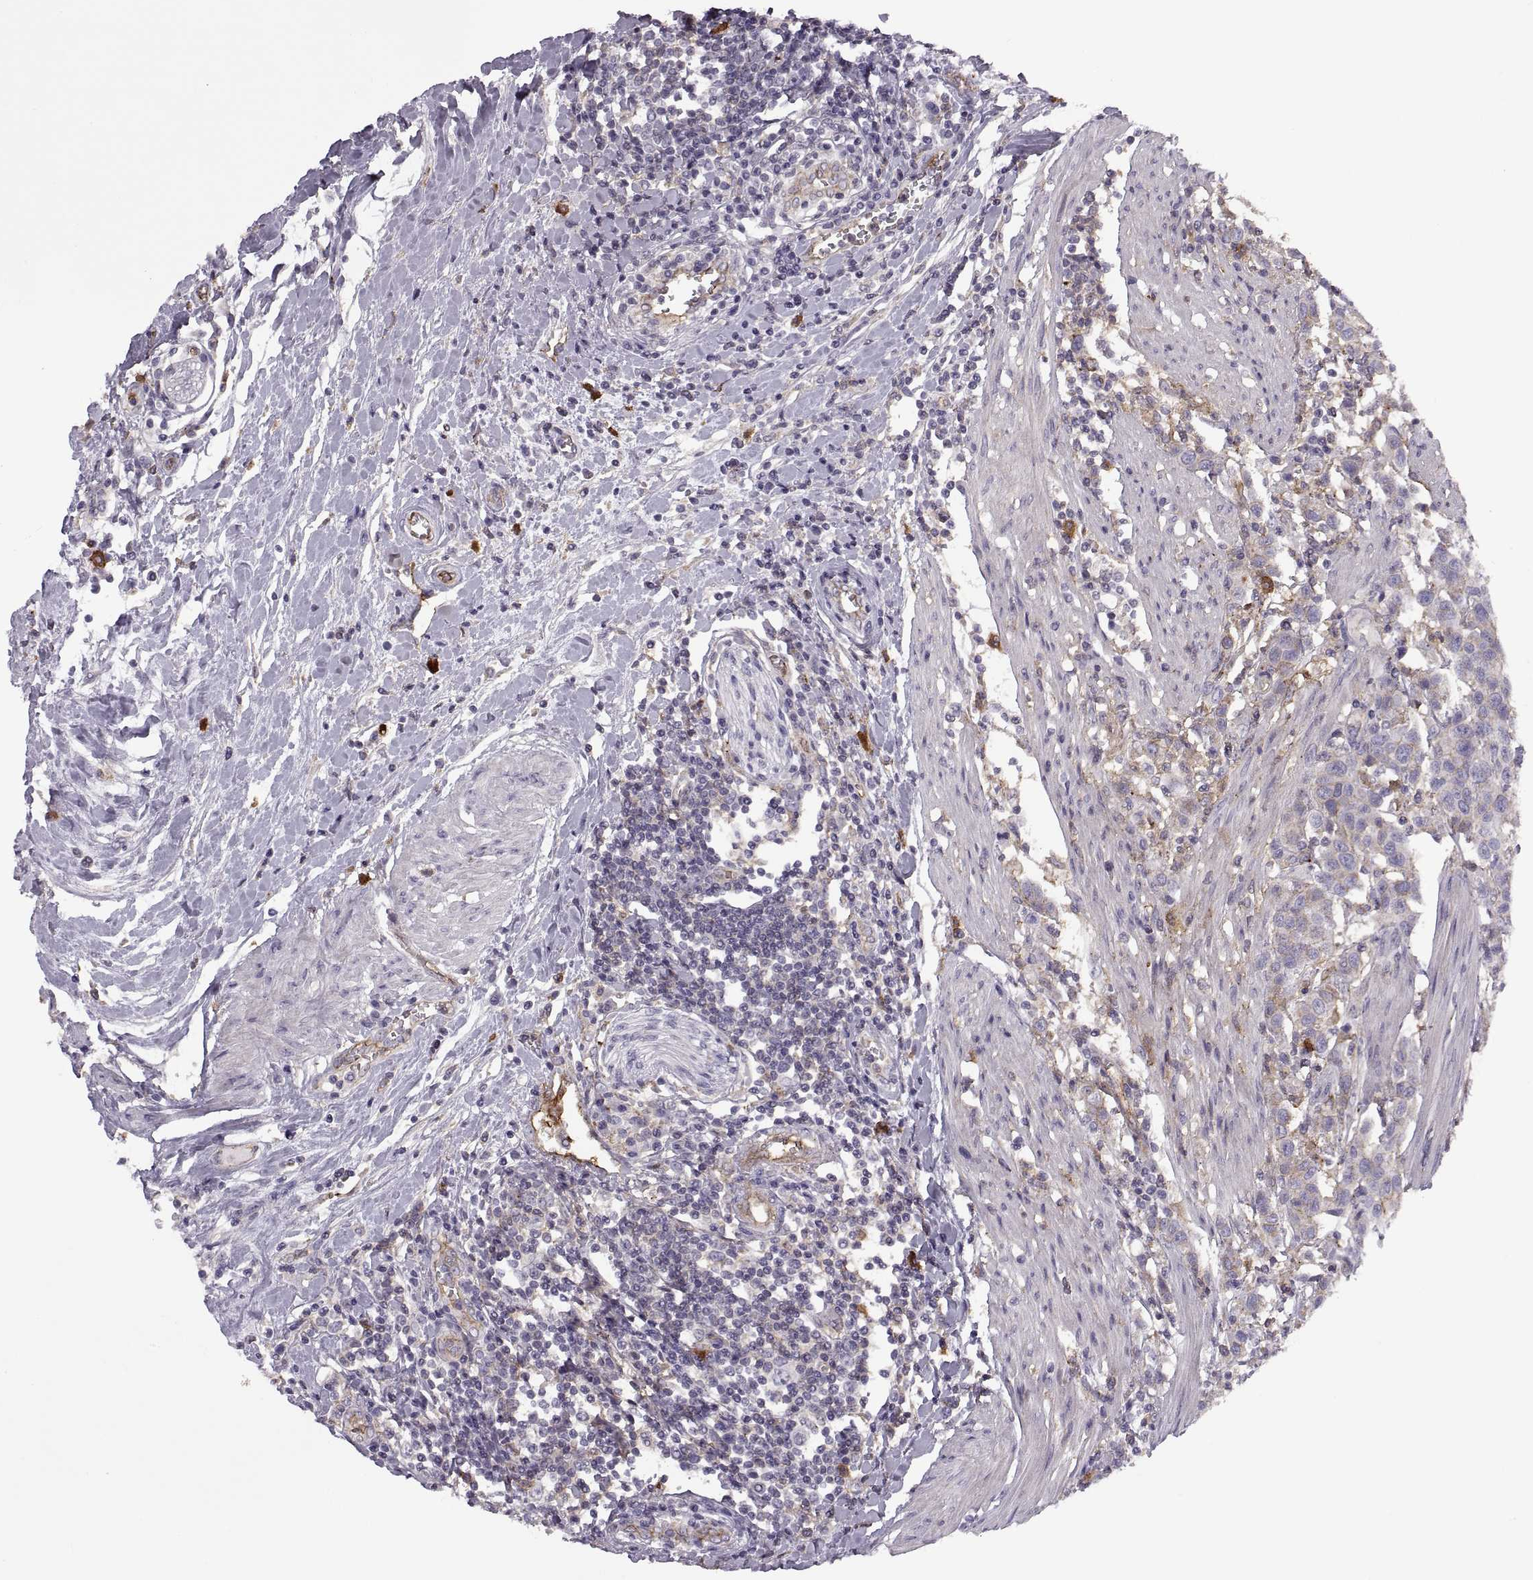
{"staining": {"intensity": "weak", "quantity": "<25%", "location": "cytoplasmic/membranous"}, "tissue": "urothelial cancer", "cell_type": "Tumor cells", "image_type": "cancer", "snomed": [{"axis": "morphology", "description": "Urothelial carcinoma, High grade"}, {"axis": "topography", "description": "Urinary bladder"}], "caption": "Tumor cells are negative for brown protein staining in urothelial carcinoma (high-grade).", "gene": "RALB", "patient": {"sex": "female", "age": 58}}